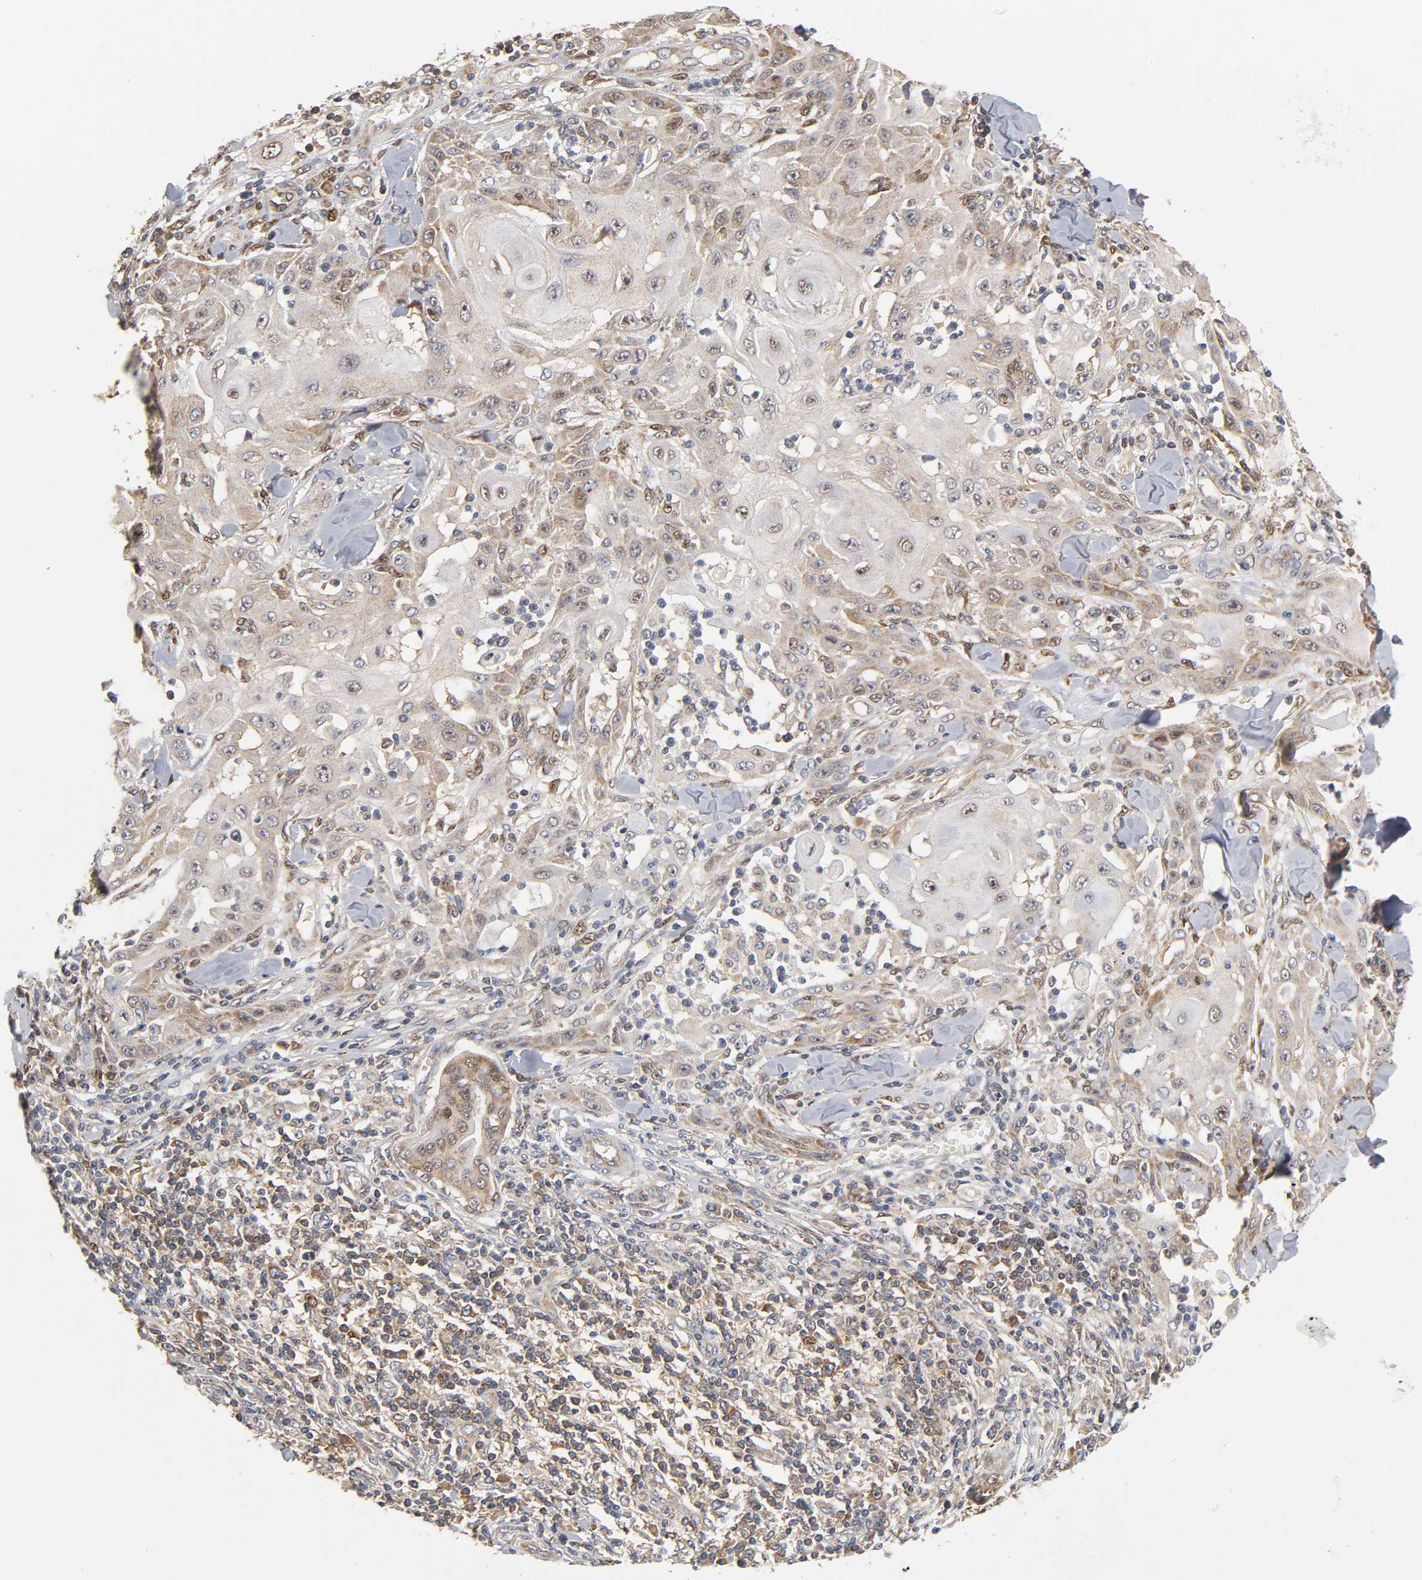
{"staining": {"intensity": "weak", "quantity": "25%-75%", "location": "cytoplasmic/membranous,nuclear"}, "tissue": "skin cancer", "cell_type": "Tumor cells", "image_type": "cancer", "snomed": [{"axis": "morphology", "description": "Squamous cell carcinoma, NOS"}, {"axis": "topography", "description": "Skin"}], "caption": "High-power microscopy captured an IHC histopathology image of skin squamous cell carcinoma, revealing weak cytoplasmic/membranous and nuclear positivity in approximately 25%-75% of tumor cells.", "gene": "PAFAH1B1", "patient": {"sex": "male", "age": 24}}